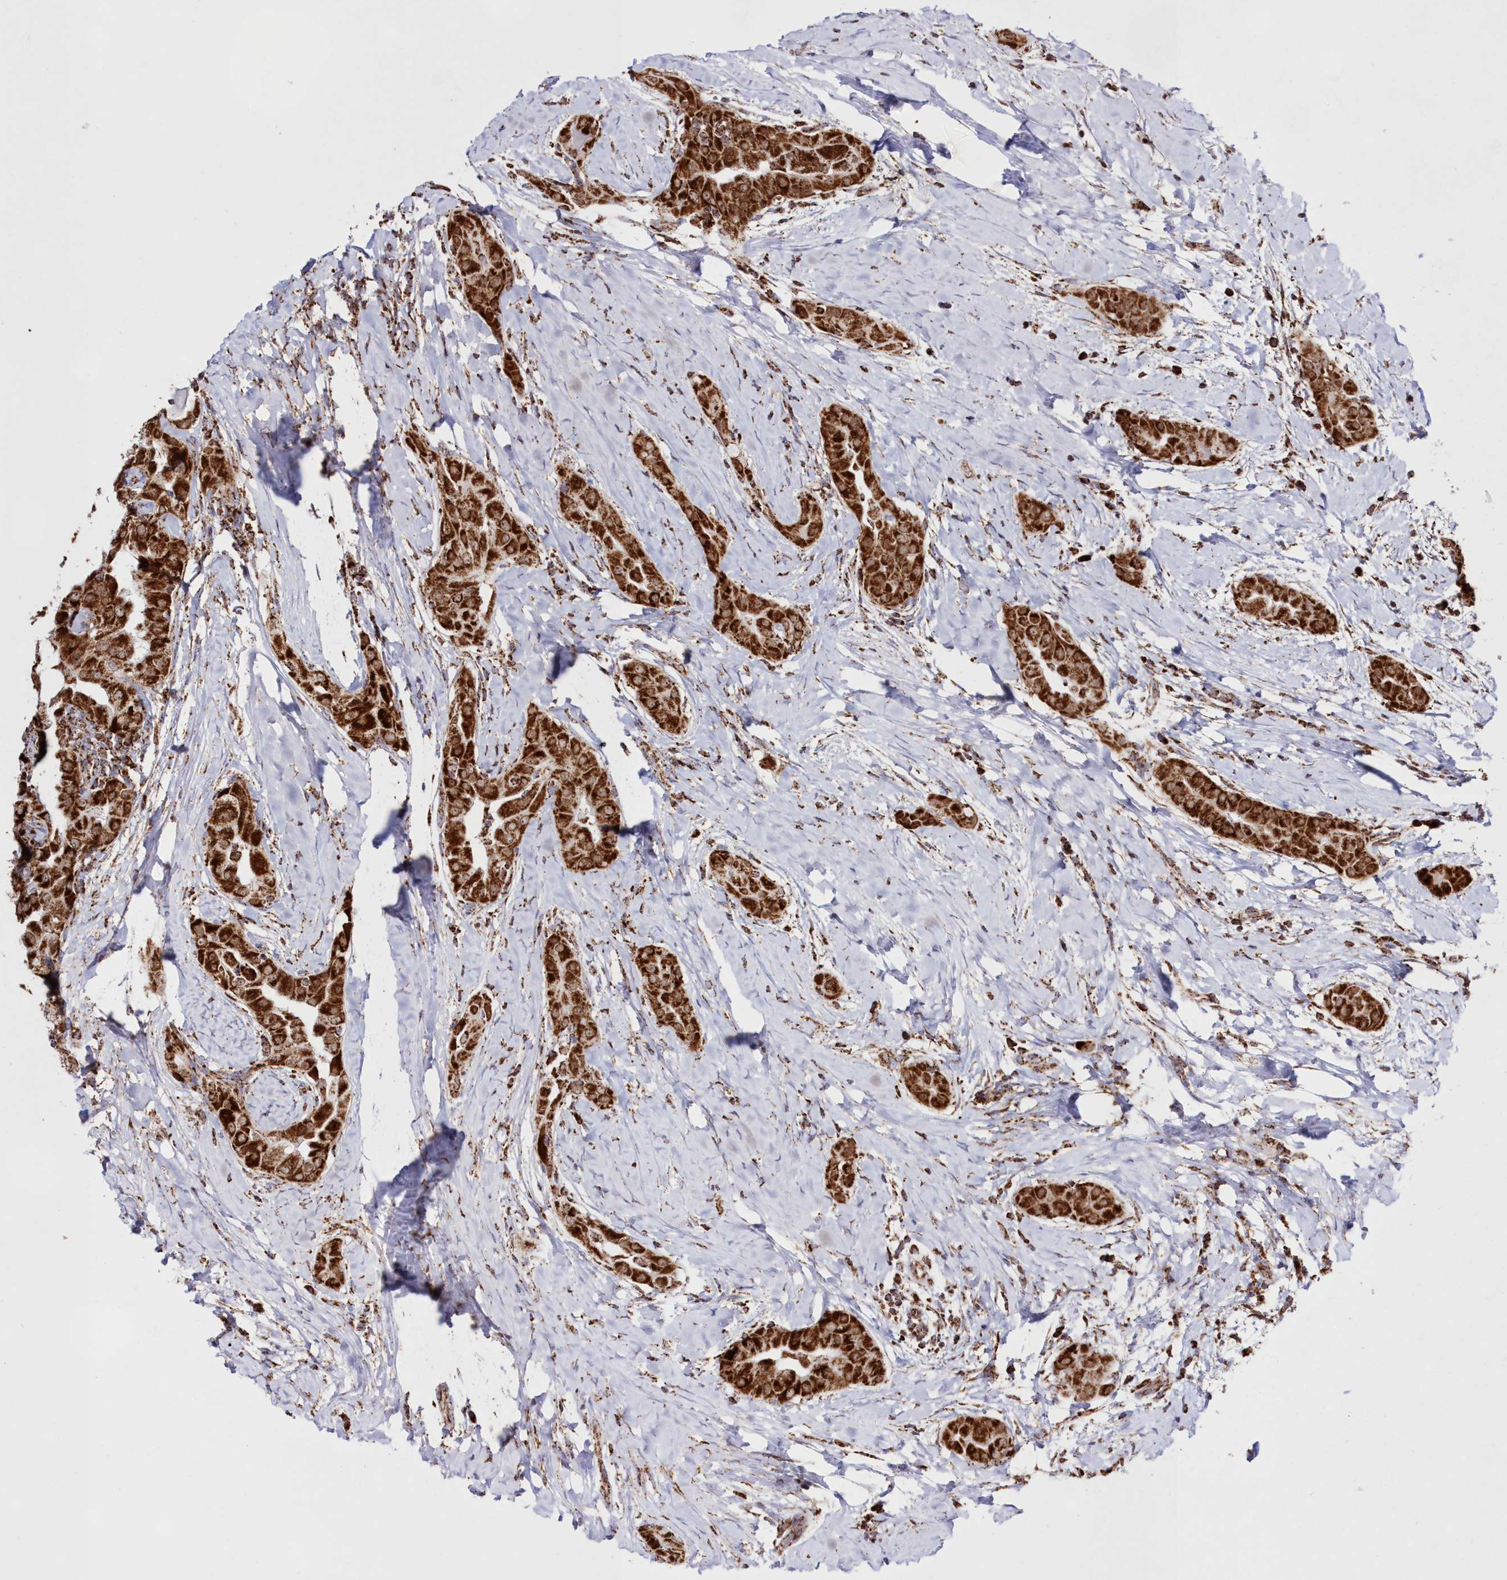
{"staining": {"intensity": "strong", "quantity": ">75%", "location": "cytoplasmic/membranous"}, "tissue": "thyroid cancer", "cell_type": "Tumor cells", "image_type": "cancer", "snomed": [{"axis": "morphology", "description": "Papillary adenocarcinoma, NOS"}, {"axis": "topography", "description": "Thyroid gland"}], "caption": "Thyroid papillary adenocarcinoma tissue reveals strong cytoplasmic/membranous expression in approximately >75% of tumor cells, visualized by immunohistochemistry. The staining was performed using DAB (3,3'-diaminobenzidine) to visualize the protein expression in brown, while the nuclei were stained in blue with hematoxylin (Magnification: 20x).", "gene": "HADHB", "patient": {"sex": "male", "age": 33}}